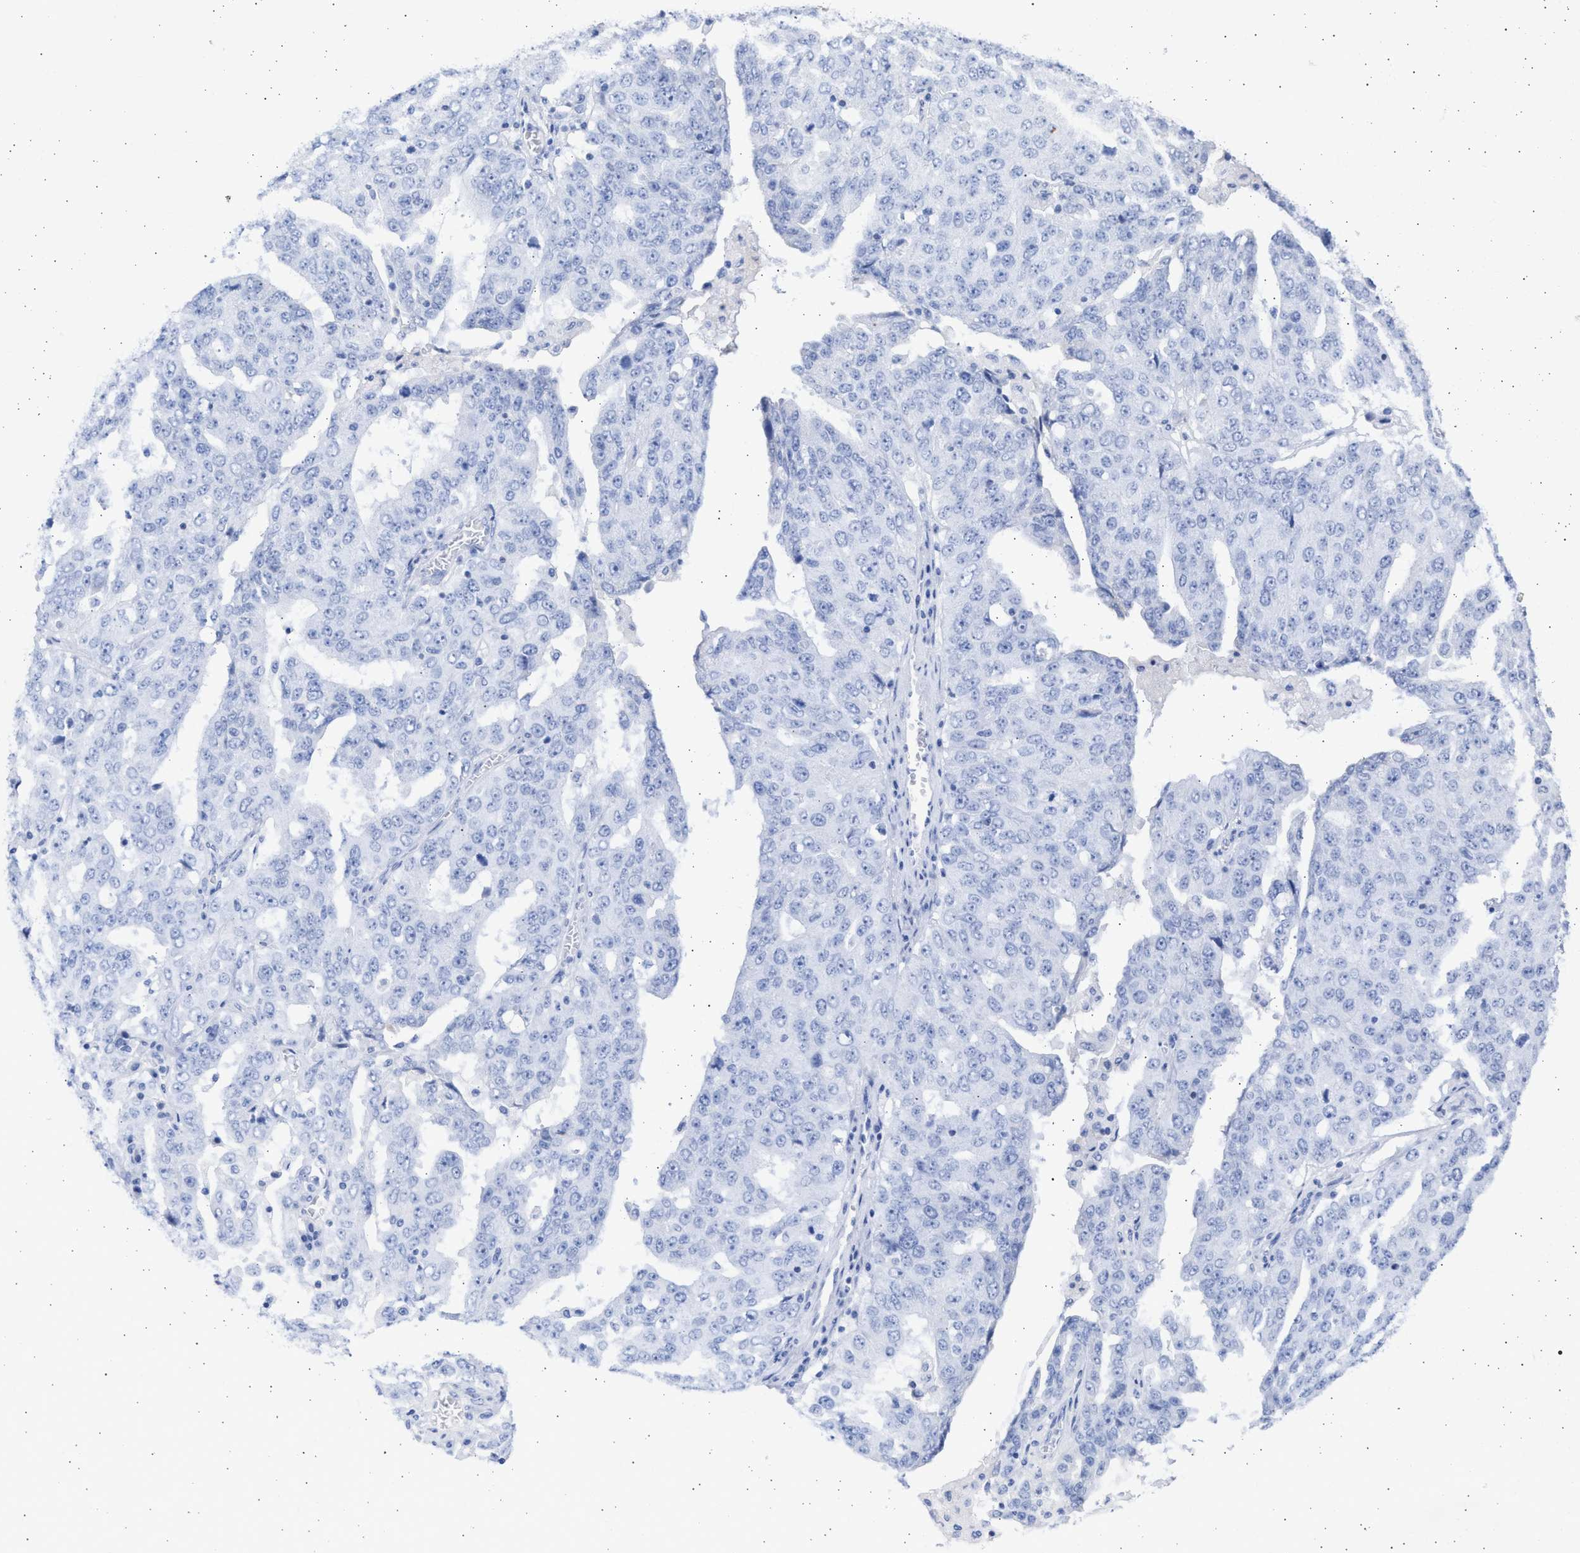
{"staining": {"intensity": "negative", "quantity": "none", "location": "none"}, "tissue": "ovarian cancer", "cell_type": "Tumor cells", "image_type": "cancer", "snomed": [{"axis": "morphology", "description": "Carcinoma, endometroid"}, {"axis": "topography", "description": "Ovary"}], "caption": "IHC photomicrograph of neoplastic tissue: endometroid carcinoma (ovarian) stained with DAB (3,3'-diaminobenzidine) displays no significant protein expression in tumor cells.", "gene": "ALDOC", "patient": {"sex": "female", "age": 62}}